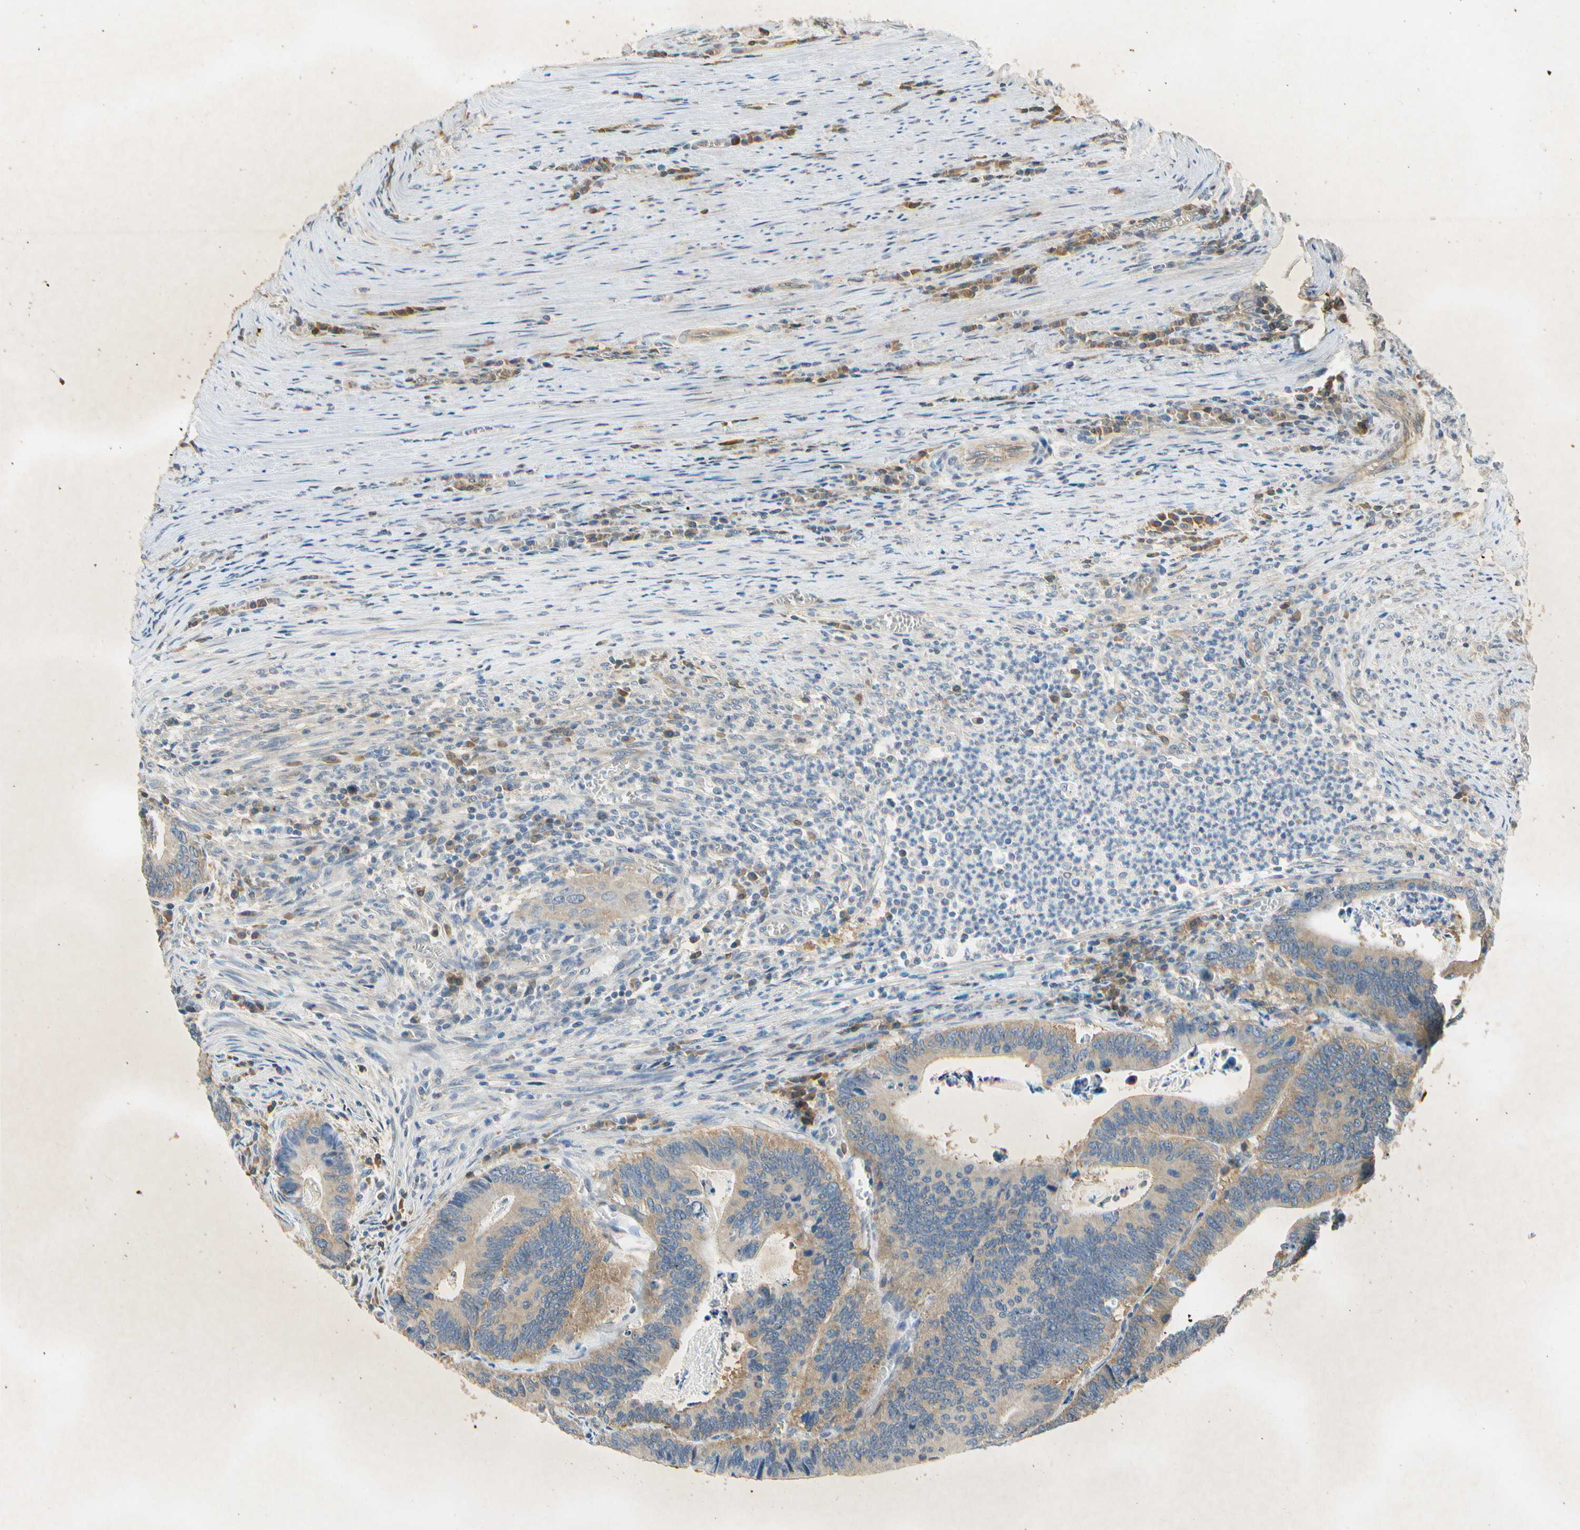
{"staining": {"intensity": "weak", "quantity": ">75%", "location": "cytoplasmic/membranous"}, "tissue": "colorectal cancer", "cell_type": "Tumor cells", "image_type": "cancer", "snomed": [{"axis": "morphology", "description": "Adenocarcinoma, NOS"}, {"axis": "topography", "description": "Colon"}], "caption": "Immunohistochemical staining of colorectal cancer (adenocarcinoma) displays low levels of weak cytoplasmic/membranous protein positivity in about >75% of tumor cells.", "gene": "EIF1AX", "patient": {"sex": "male", "age": 72}}